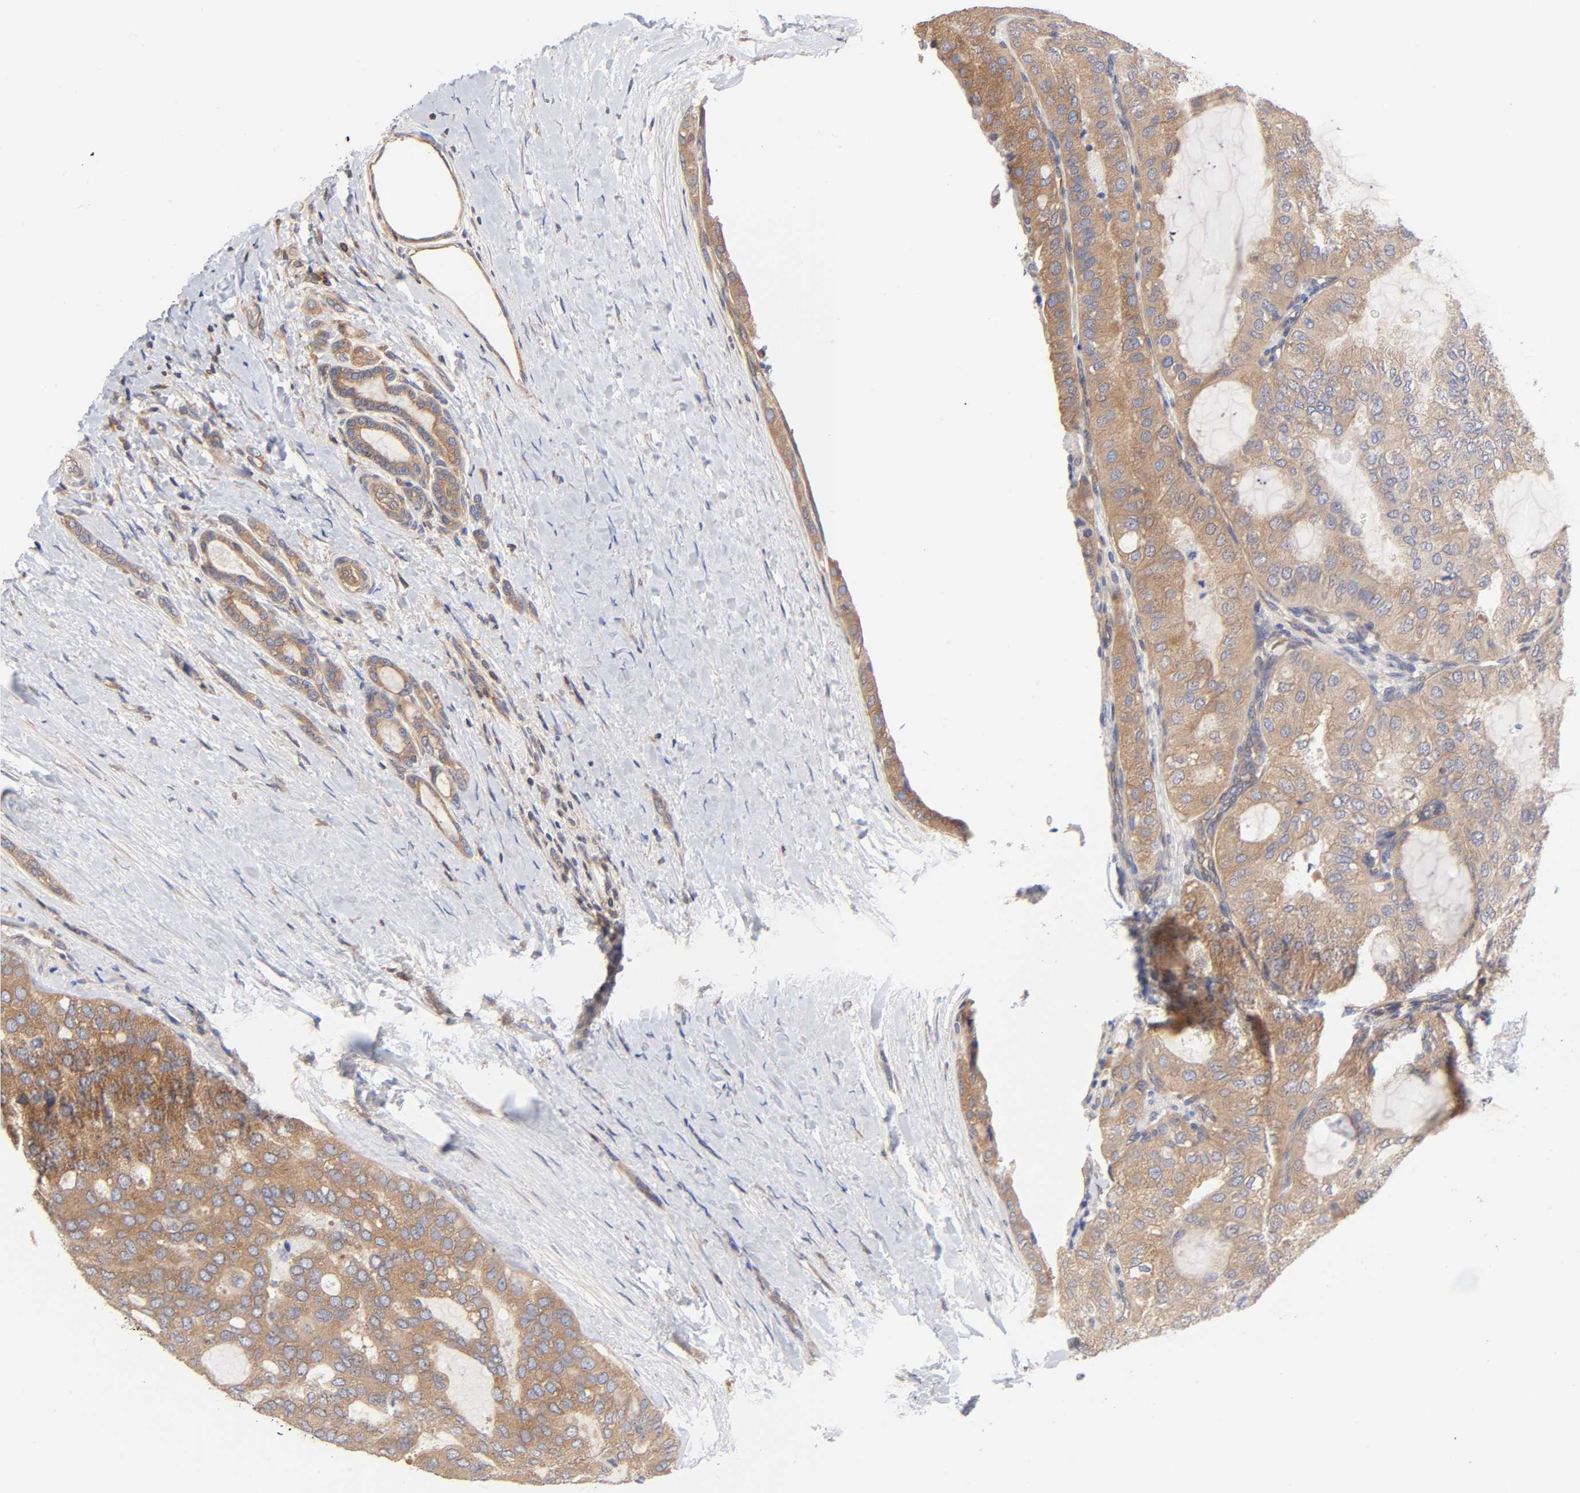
{"staining": {"intensity": "moderate", "quantity": ">75%", "location": "cytoplasmic/membranous"}, "tissue": "thyroid cancer", "cell_type": "Tumor cells", "image_type": "cancer", "snomed": [{"axis": "morphology", "description": "Follicular adenoma carcinoma, NOS"}, {"axis": "topography", "description": "Thyroid gland"}], "caption": "A photomicrograph of thyroid cancer (follicular adenoma carcinoma) stained for a protein reveals moderate cytoplasmic/membranous brown staining in tumor cells.", "gene": "STRN3", "patient": {"sex": "male", "age": 75}}